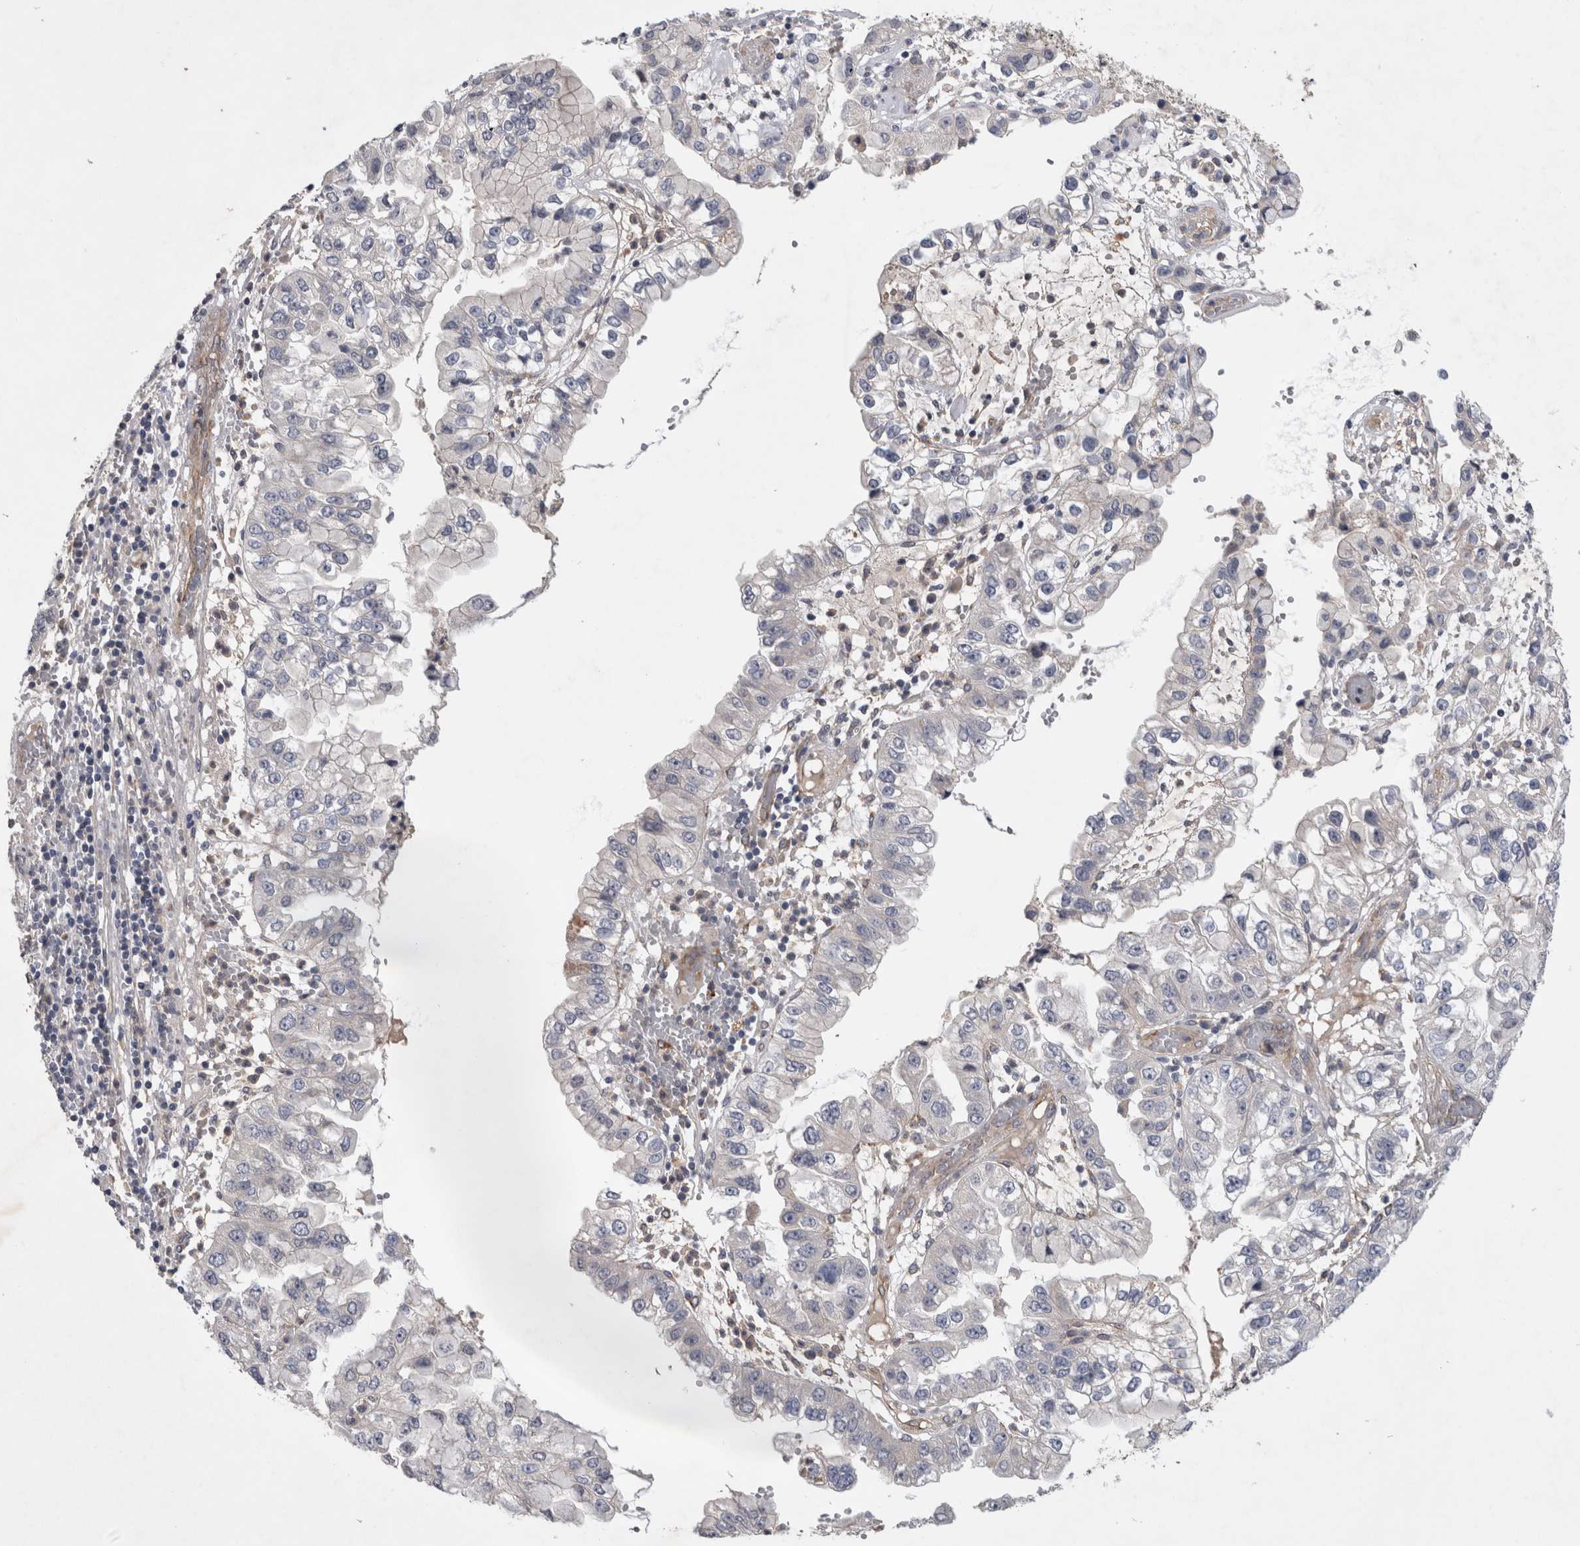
{"staining": {"intensity": "negative", "quantity": "none", "location": "none"}, "tissue": "liver cancer", "cell_type": "Tumor cells", "image_type": "cancer", "snomed": [{"axis": "morphology", "description": "Cholangiocarcinoma"}, {"axis": "topography", "description": "Liver"}], "caption": "Human cholangiocarcinoma (liver) stained for a protein using immunohistochemistry exhibits no expression in tumor cells.", "gene": "ANKFY1", "patient": {"sex": "female", "age": 79}}